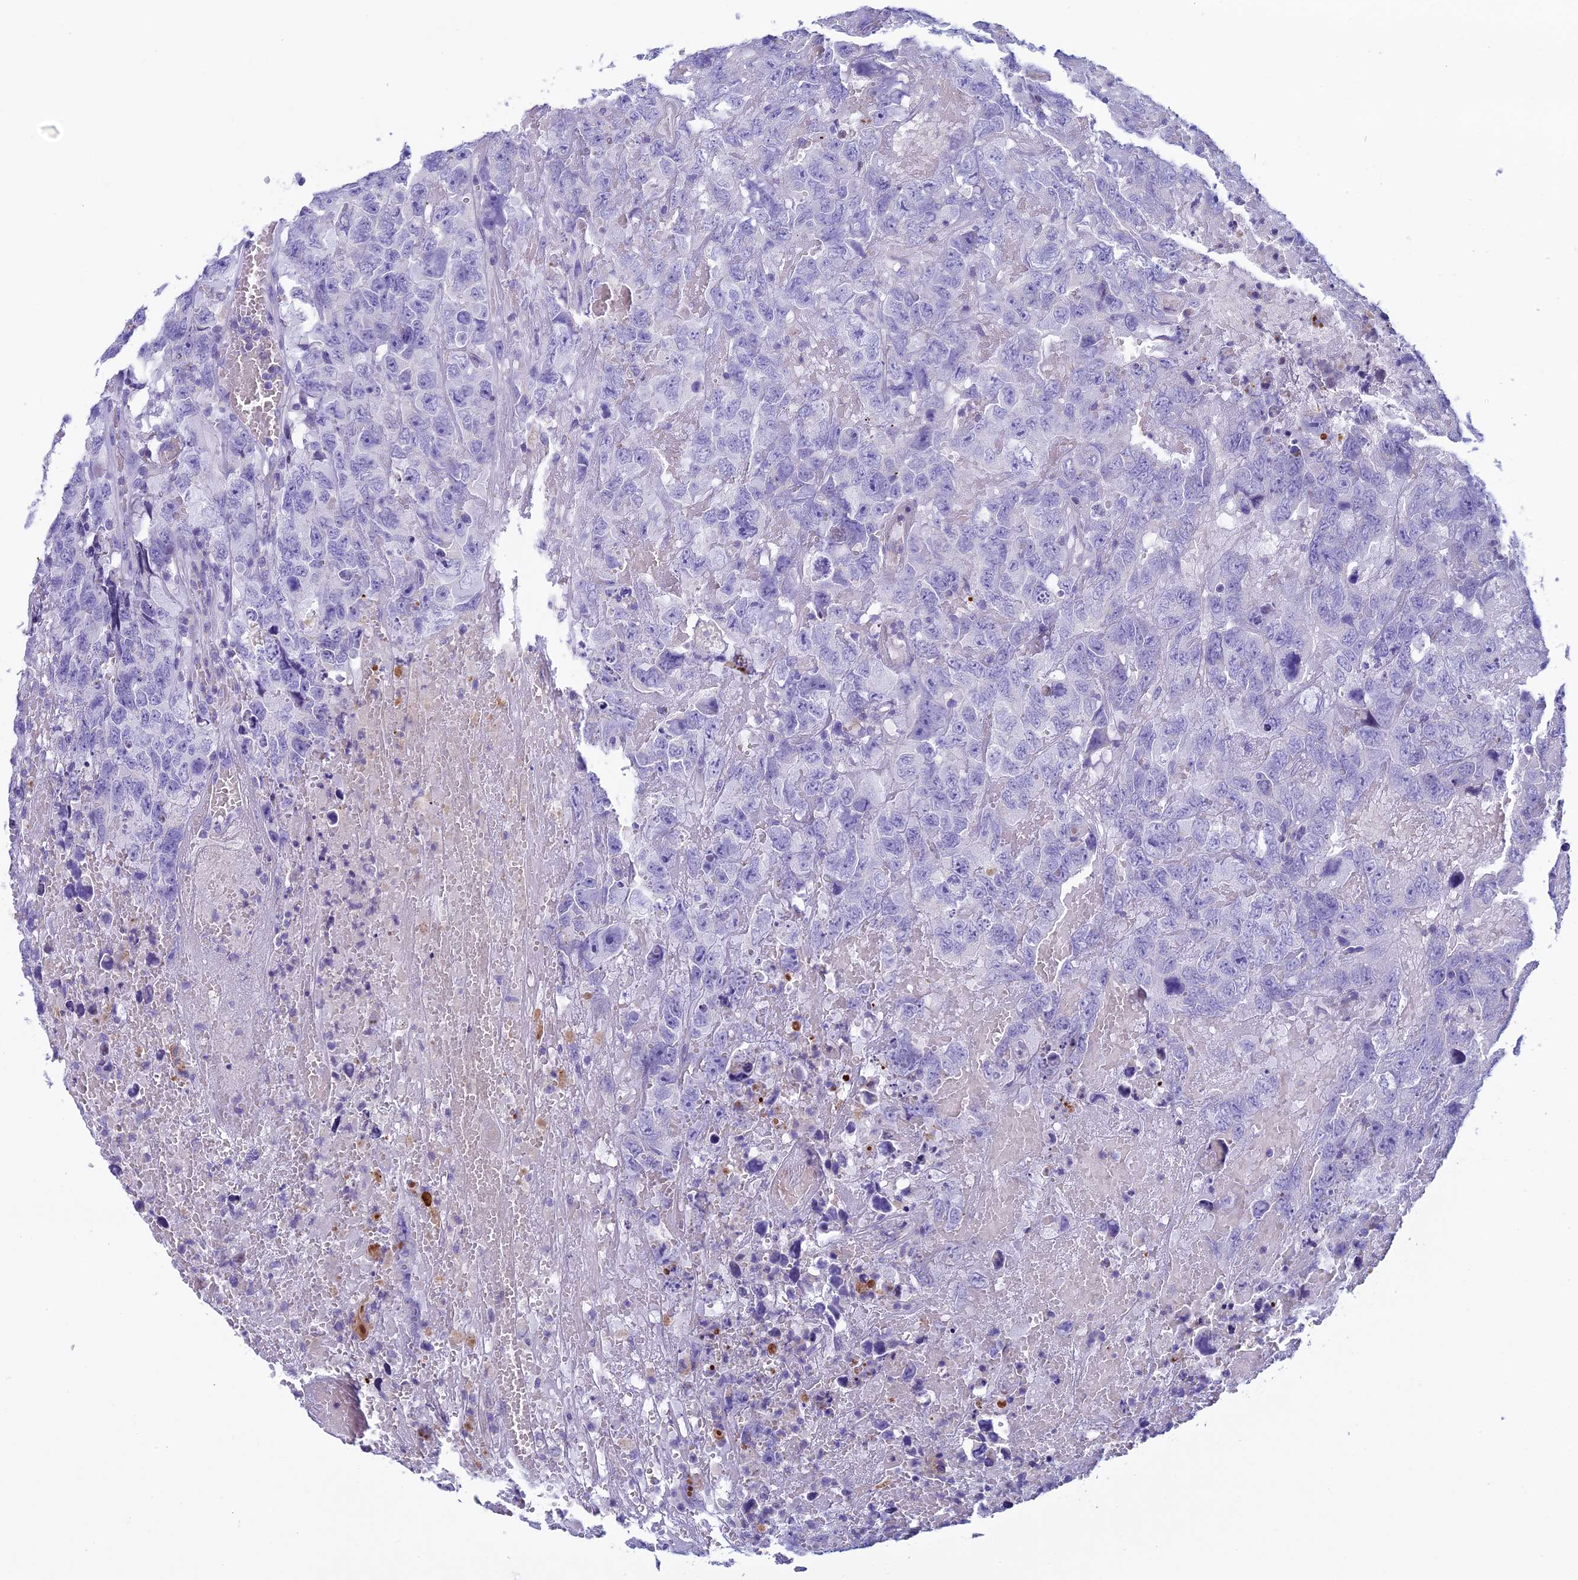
{"staining": {"intensity": "negative", "quantity": "none", "location": "none"}, "tissue": "testis cancer", "cell_type": "Tumor cells", "image_type": "cancer", "snomed": [{"axis": "morphology", "description": "Carcinoma, Embryonal, NOS"}, {"axis": "topography", "description": "Testis"}], "caption": "Immunohistochemistry image of human testis cancer (embryonal carcinoma) stained for a protein (brown), which demonstrates no positivity in tumor cells.", "gene": "ZNF563", "patient": {"sex": "male", "age": 45}}